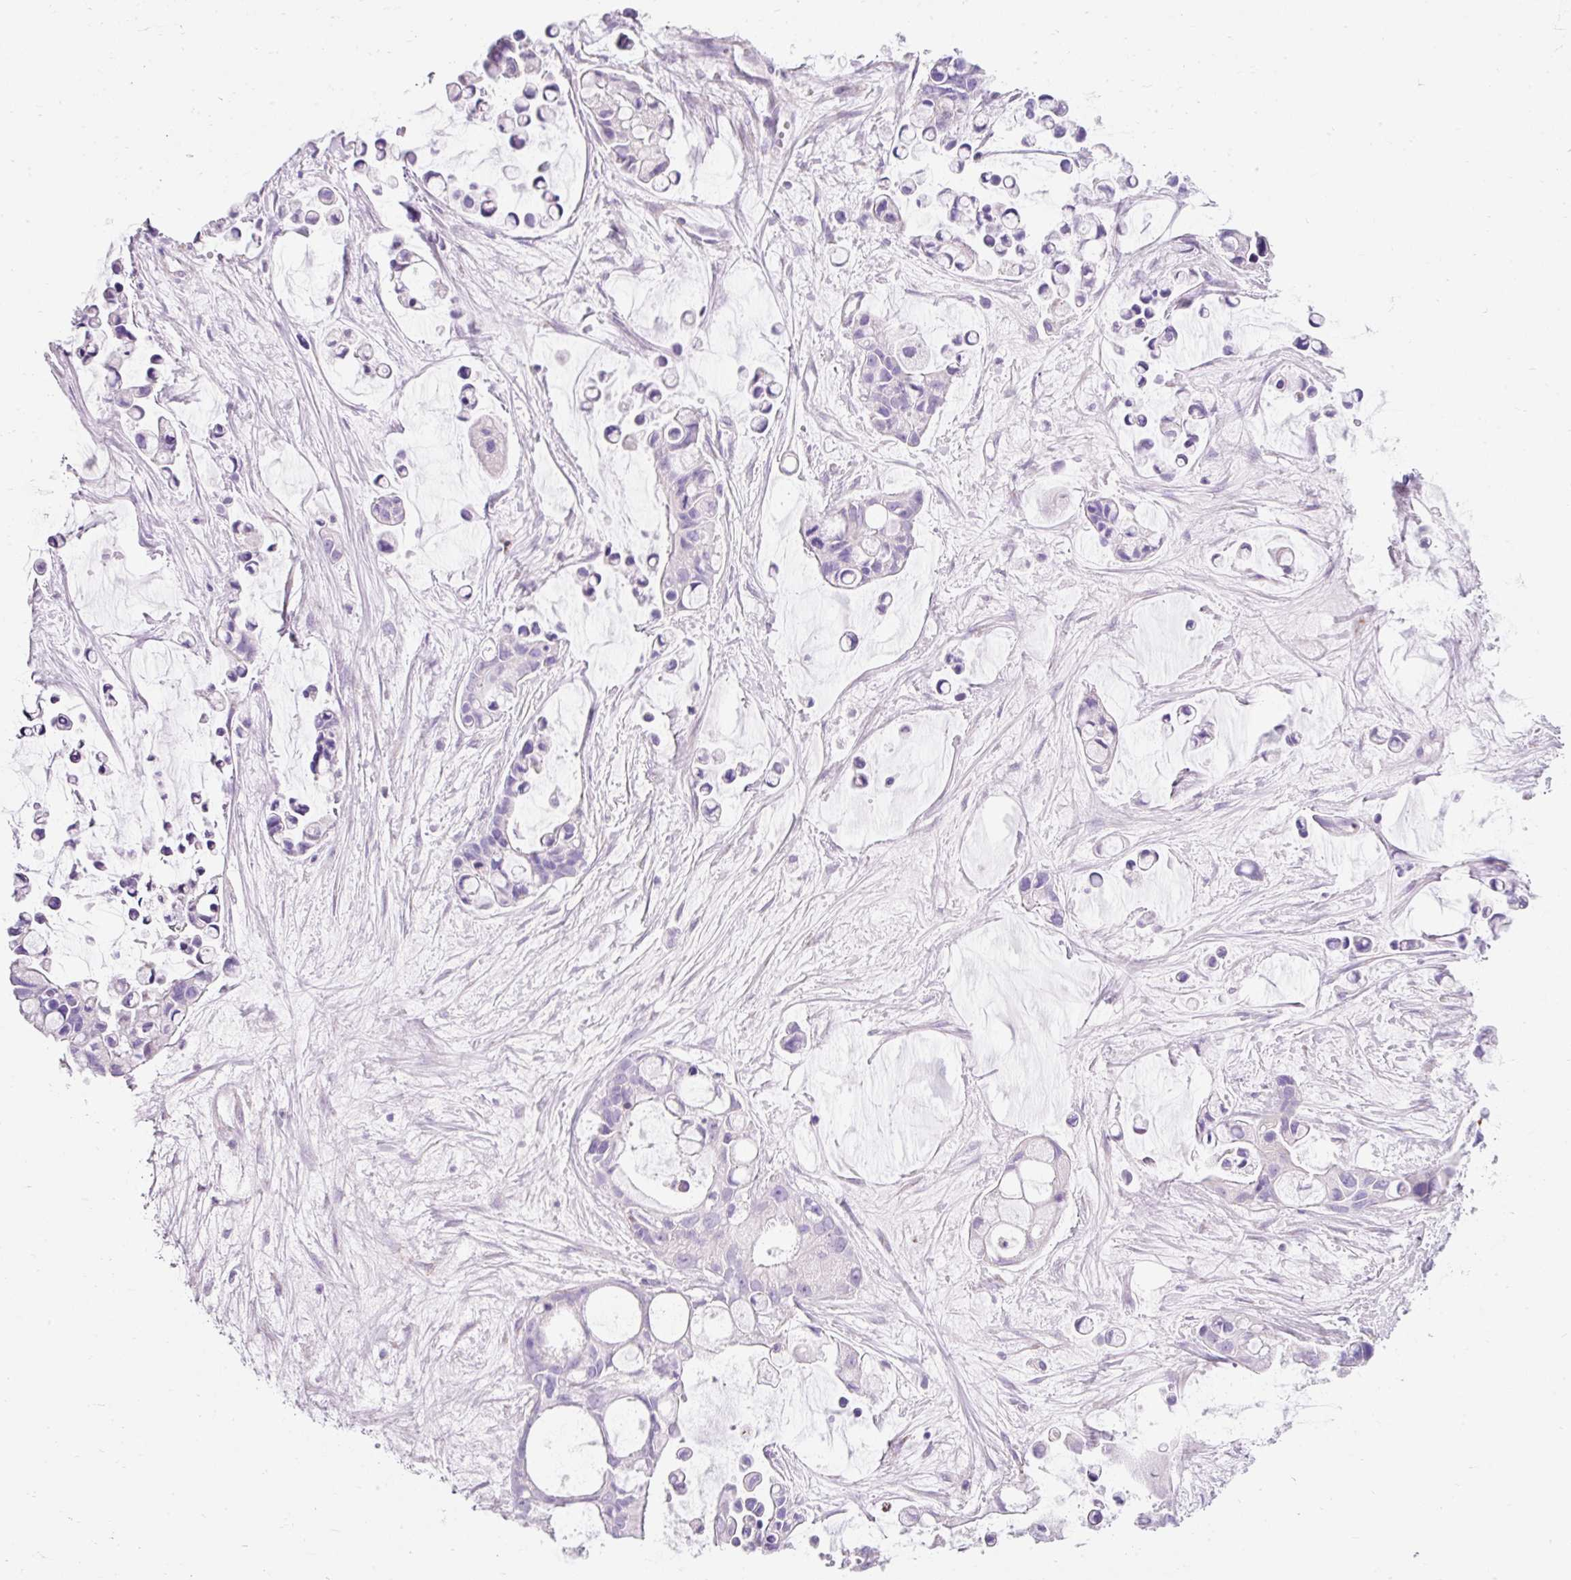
{"staining": {"intensity": "negative", "quantity": "none", "location": "none"}, "tissue": "ovarian cancer", "cell_type": "Tumor cells", "image_type": "cancer", "snomed": [{"axis": "morphology", "description": "Cystadenocarcinoma, mucinous, NOS"}, {"axis": "topography", "description": "Ovary"}], "caption": "Immunohistochemical staining of ovarian mucinous cystadenocarcinoma reveals no significant staining in tumor cells. (DAB (3,3'-diaminobenzidine) IHC visualized using brightfield microscopy, high magnification).", "gene": "PLPP2", "patient": {"sex": "female", "age": 63}}